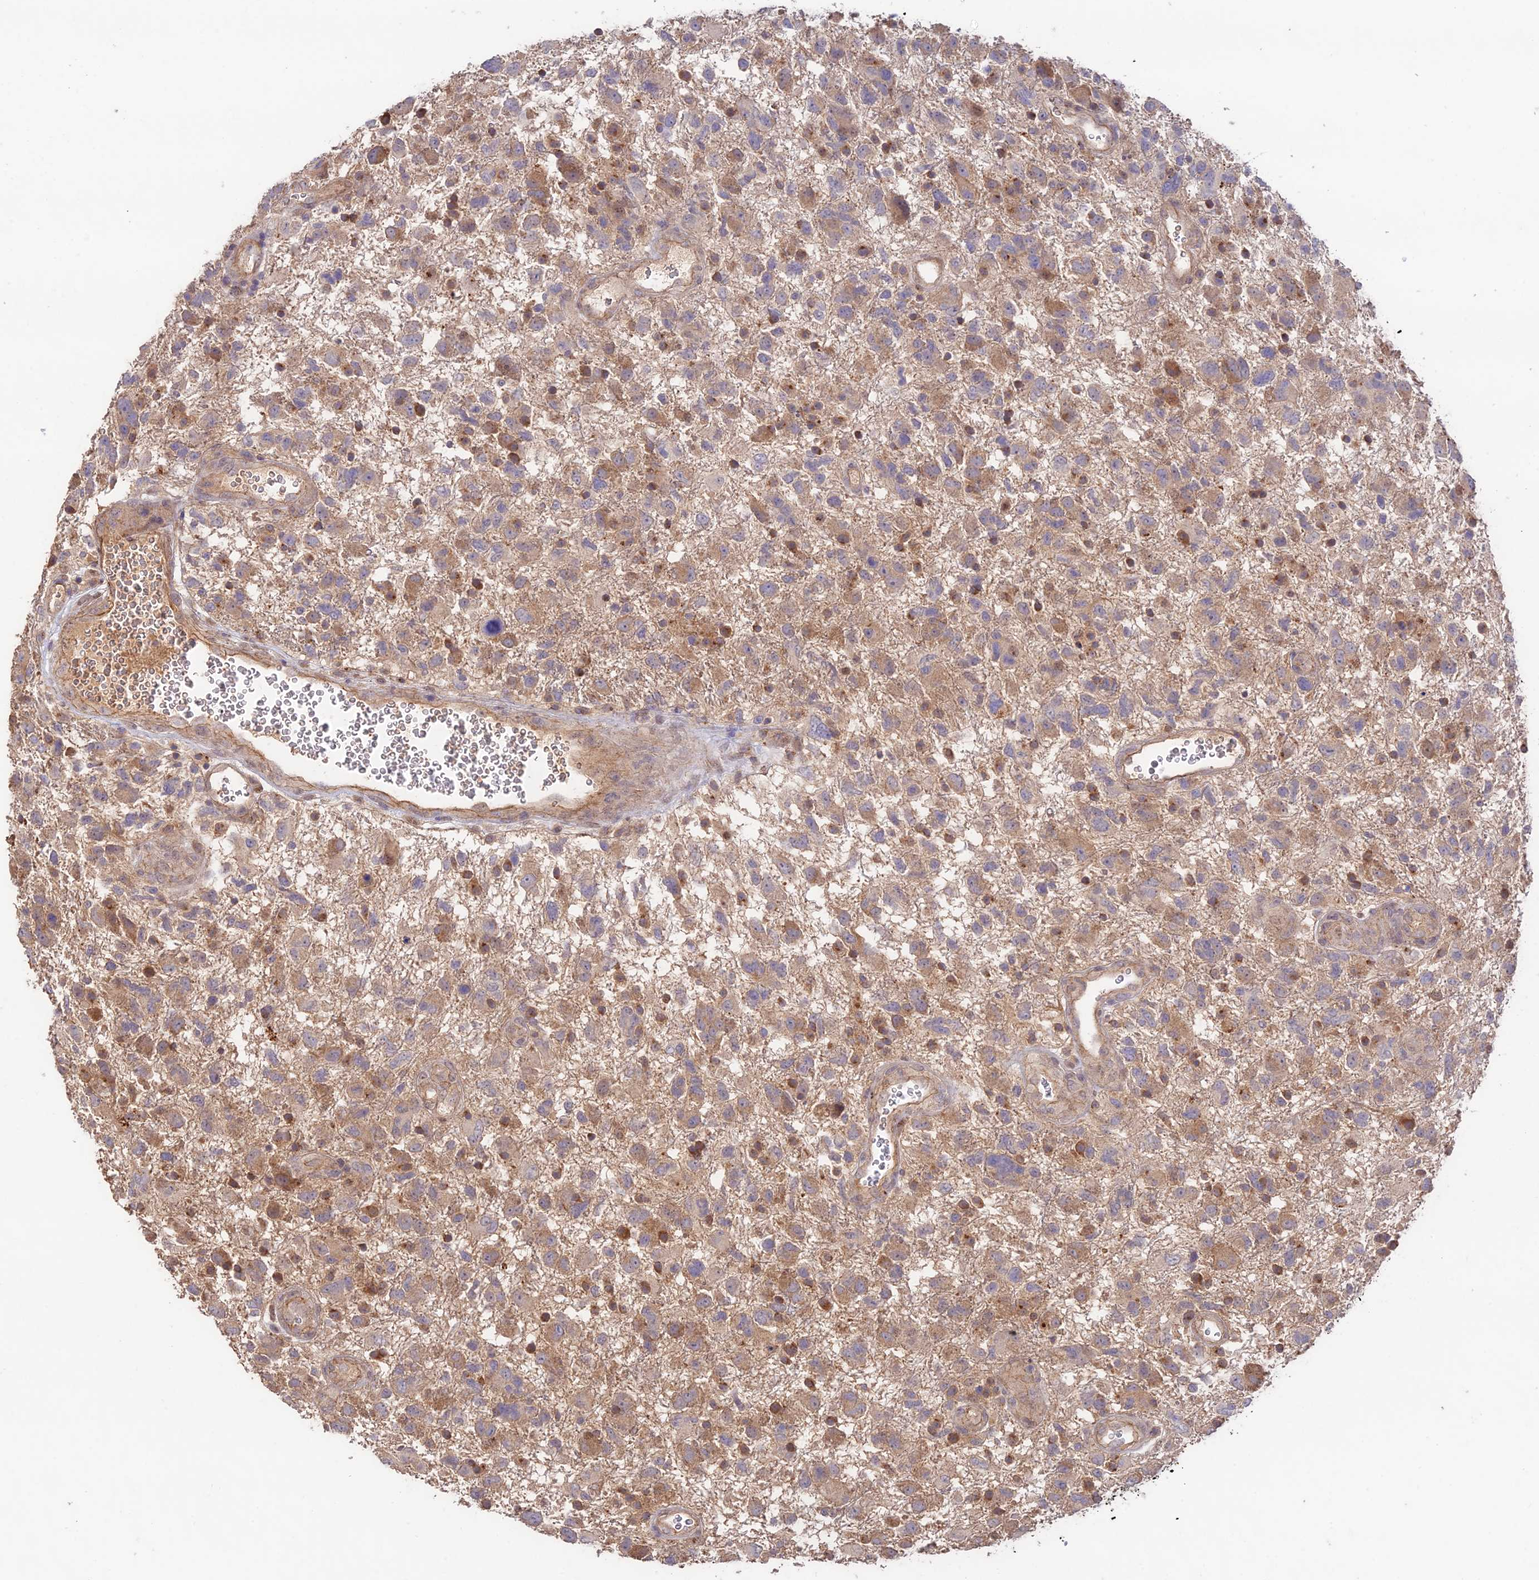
{"staining": {"intensity": "weak", "quantity": ">75%", "location": "cytoplasmic/membranous"}, "tissue": "glioma", "cell_type": "Tumor cells", "image_type": "cancer", "snomed": [{"axis": "morphology", "description": "Glioma, malignant, High grade"}, {"axis": "topography", "description": "Brain"}], "caption": "Immunohistochemistry (IHC) (DAB) staining of human malignant glioma (high-grade) reveals weak cytoplasmic/membranous protein staining in approximately >75% of tumor cells.", "gene": "CLCF1", "patient": {"sex": "male", "age": 61}}